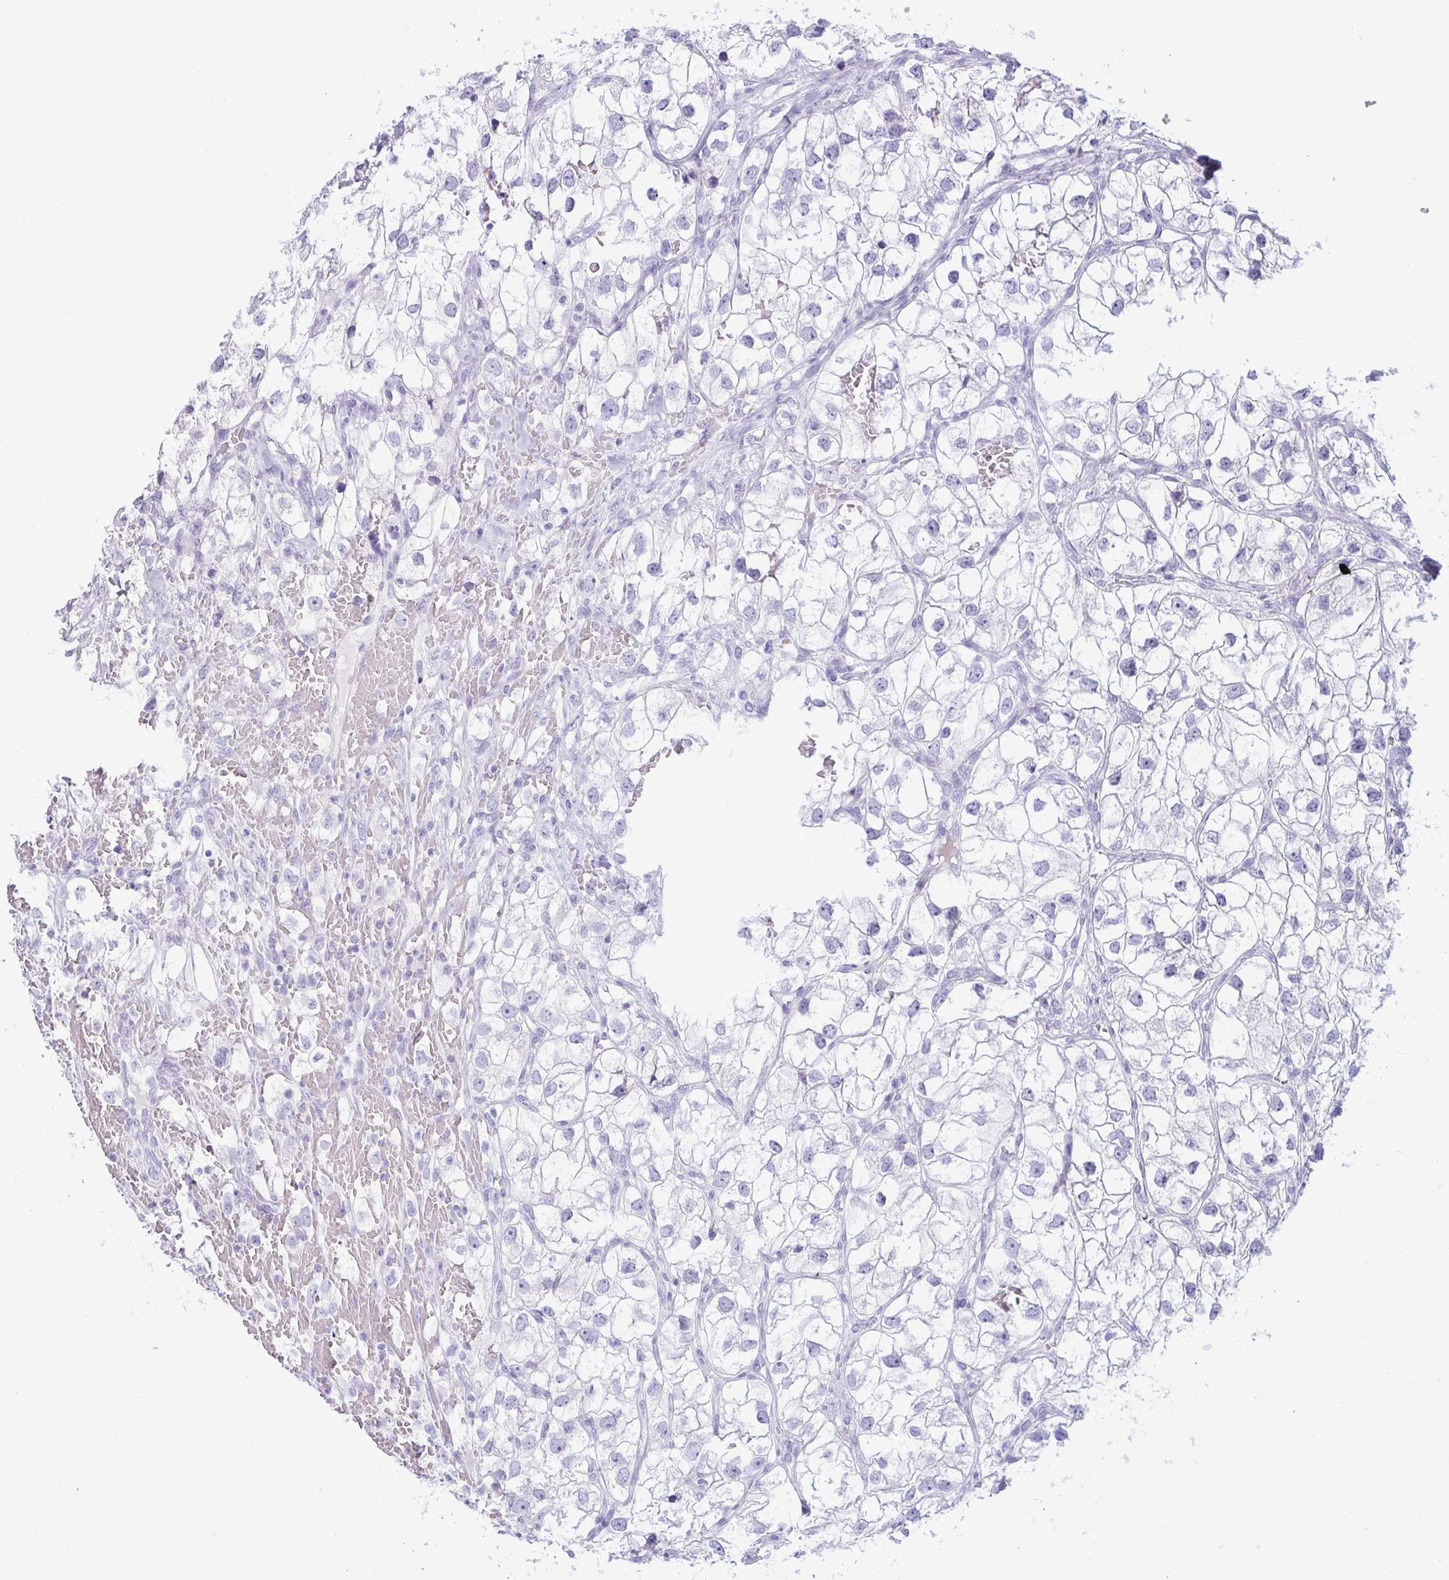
{"staining": {"intensity": "negative", "quantity": "none", "location": "none"}, "tissue": "renal cancer", "cell_type": "Tumor cells", "image_type": "cancer", "snomed": [{"axis": "morphology", "description": "Adenocarcinoma, NOS"}, {"axis": "topography", "description": "Kidney"}], "caption": "High power microscopy micrograph of an immunohistochemistry (IHC) photomicrograph of renal cancer (adenocarcinoma), revealing no significant positivity in tumor cells.", "gene": "ANKRD60", "patient": {"sex": "male", "age": 59}}